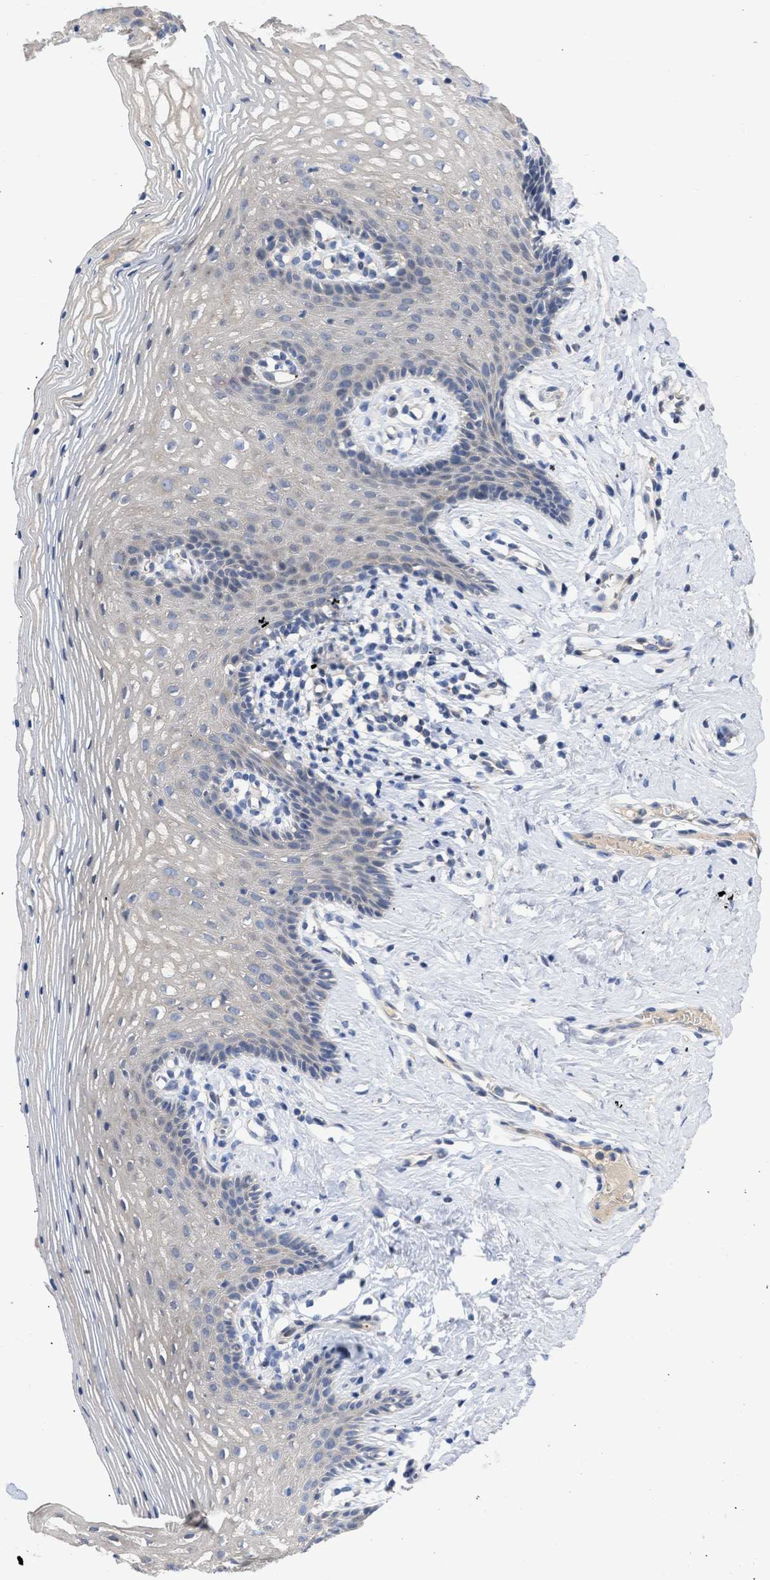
{"staining": {"intensity": "negative", "quantity": "none", "location": "none"}, "tissue": "vagina", "cell_type": "Squamous epithelial cells", "image_type": "normal", "snomed": [{"axis": "morphology", "description": "Normal tissue, NOS"}, {"axis": "topography", "description": "Vagina"}], "caption": "Immunohistochemistry (IHC) photomicrograph of unremarkable vagina: vagina stained with DAB (3,3'-diaminobenzidine) exhibits no significant protein expression in squamous epithelial cells.", "gene": "ARHGEF4", "patient": {"sex": "female", "age": 32}}